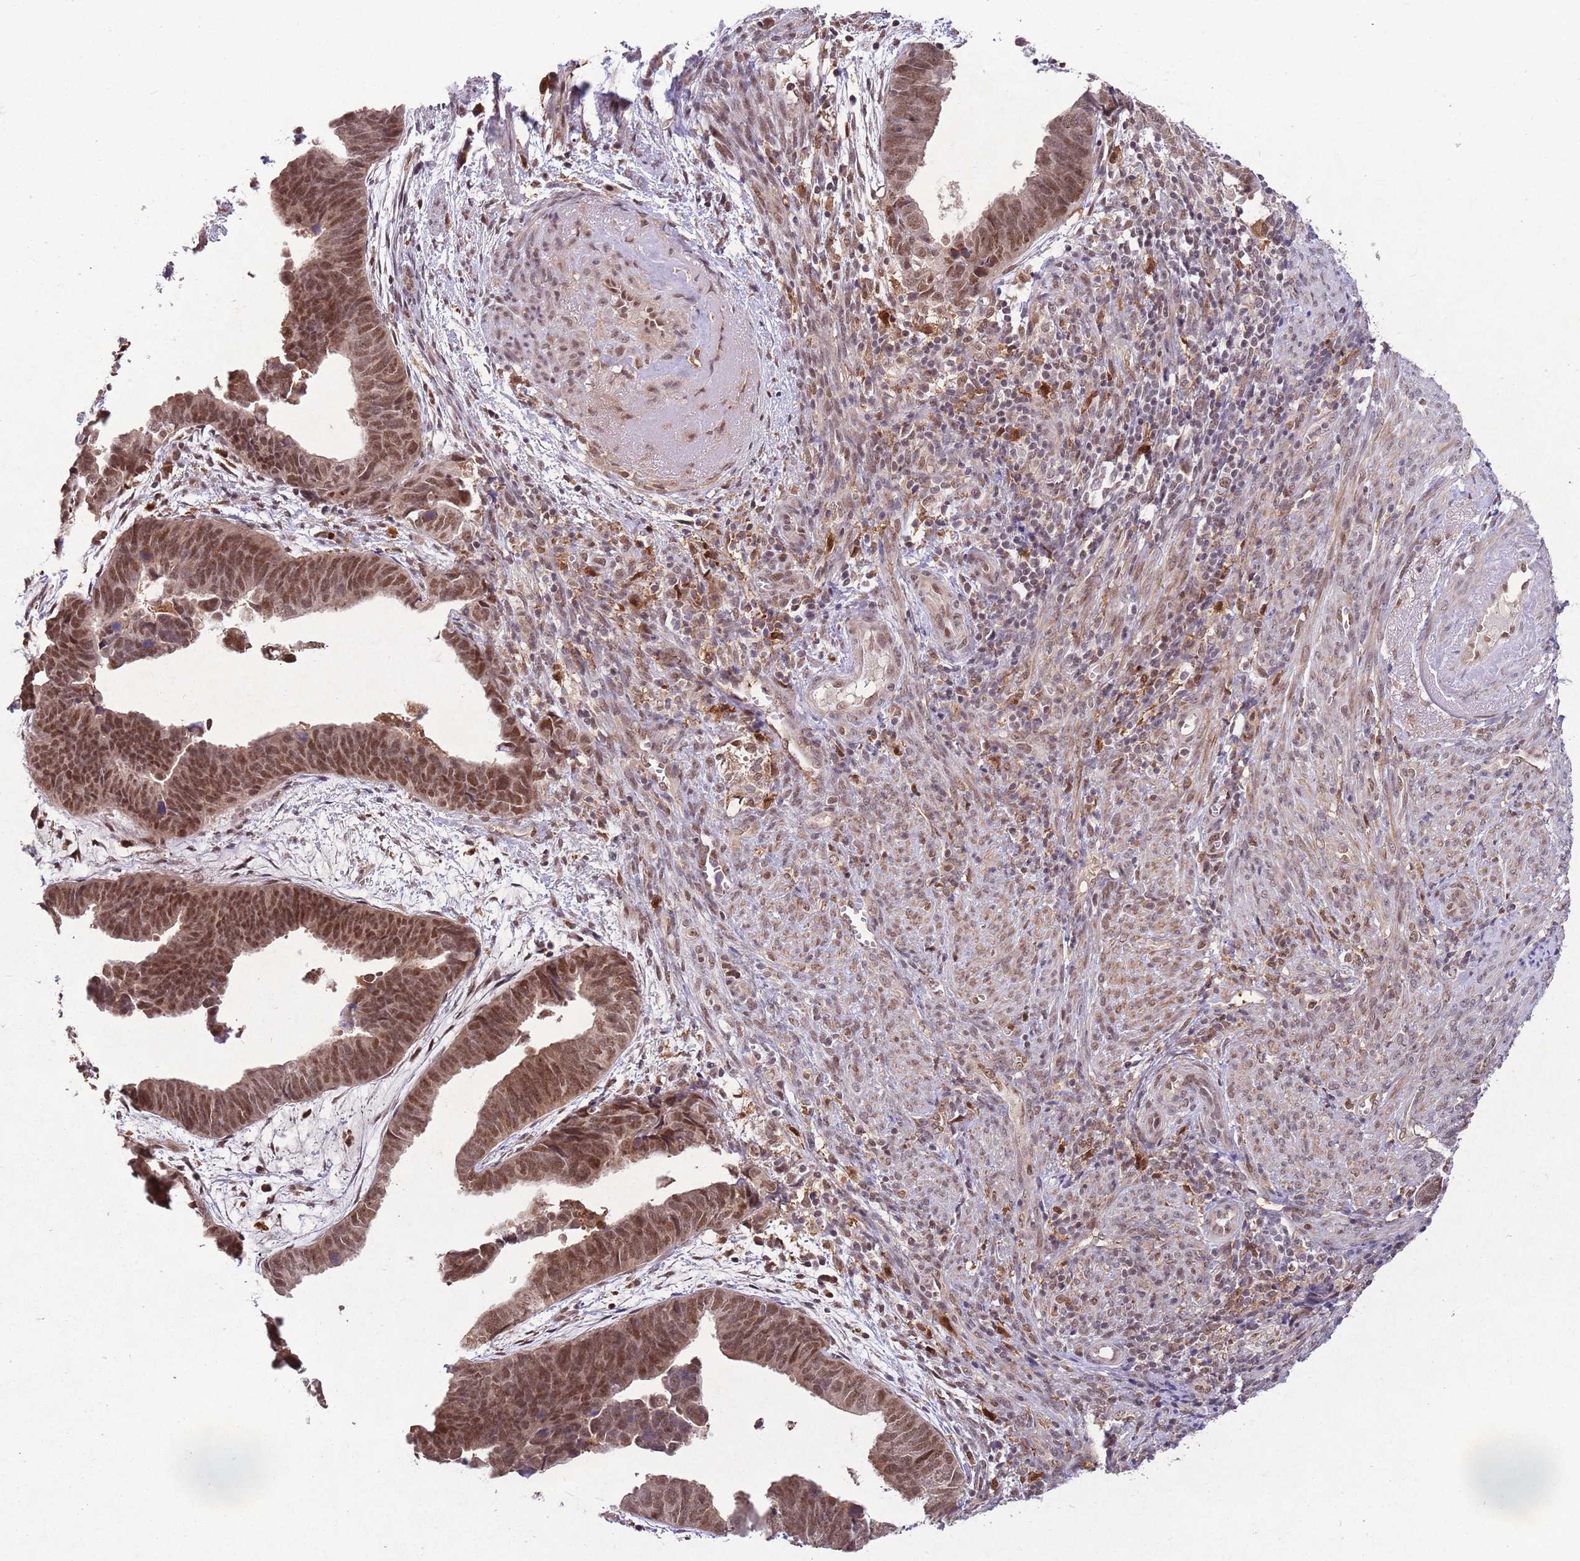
{"staining": {"intensity": "moderate", "quantity": ">75%", "location": "nuclear"}, "tissue": "endometrial cancer", "cell_type": "Tumor cells", "image_type": "cancer", "snomed": [{"axis": "morphology", "description": "Adenocarcinoma, NOS"}, {"axis": "topography", "description": "Endometrium"}], "caption": "Moderate nuclear protein staining is present in about >75% of tumor cells in endometrial cancer (adenocarcinoma).", "gene": "ZNF639", "patient": {"sex": "female", "age": 75}}